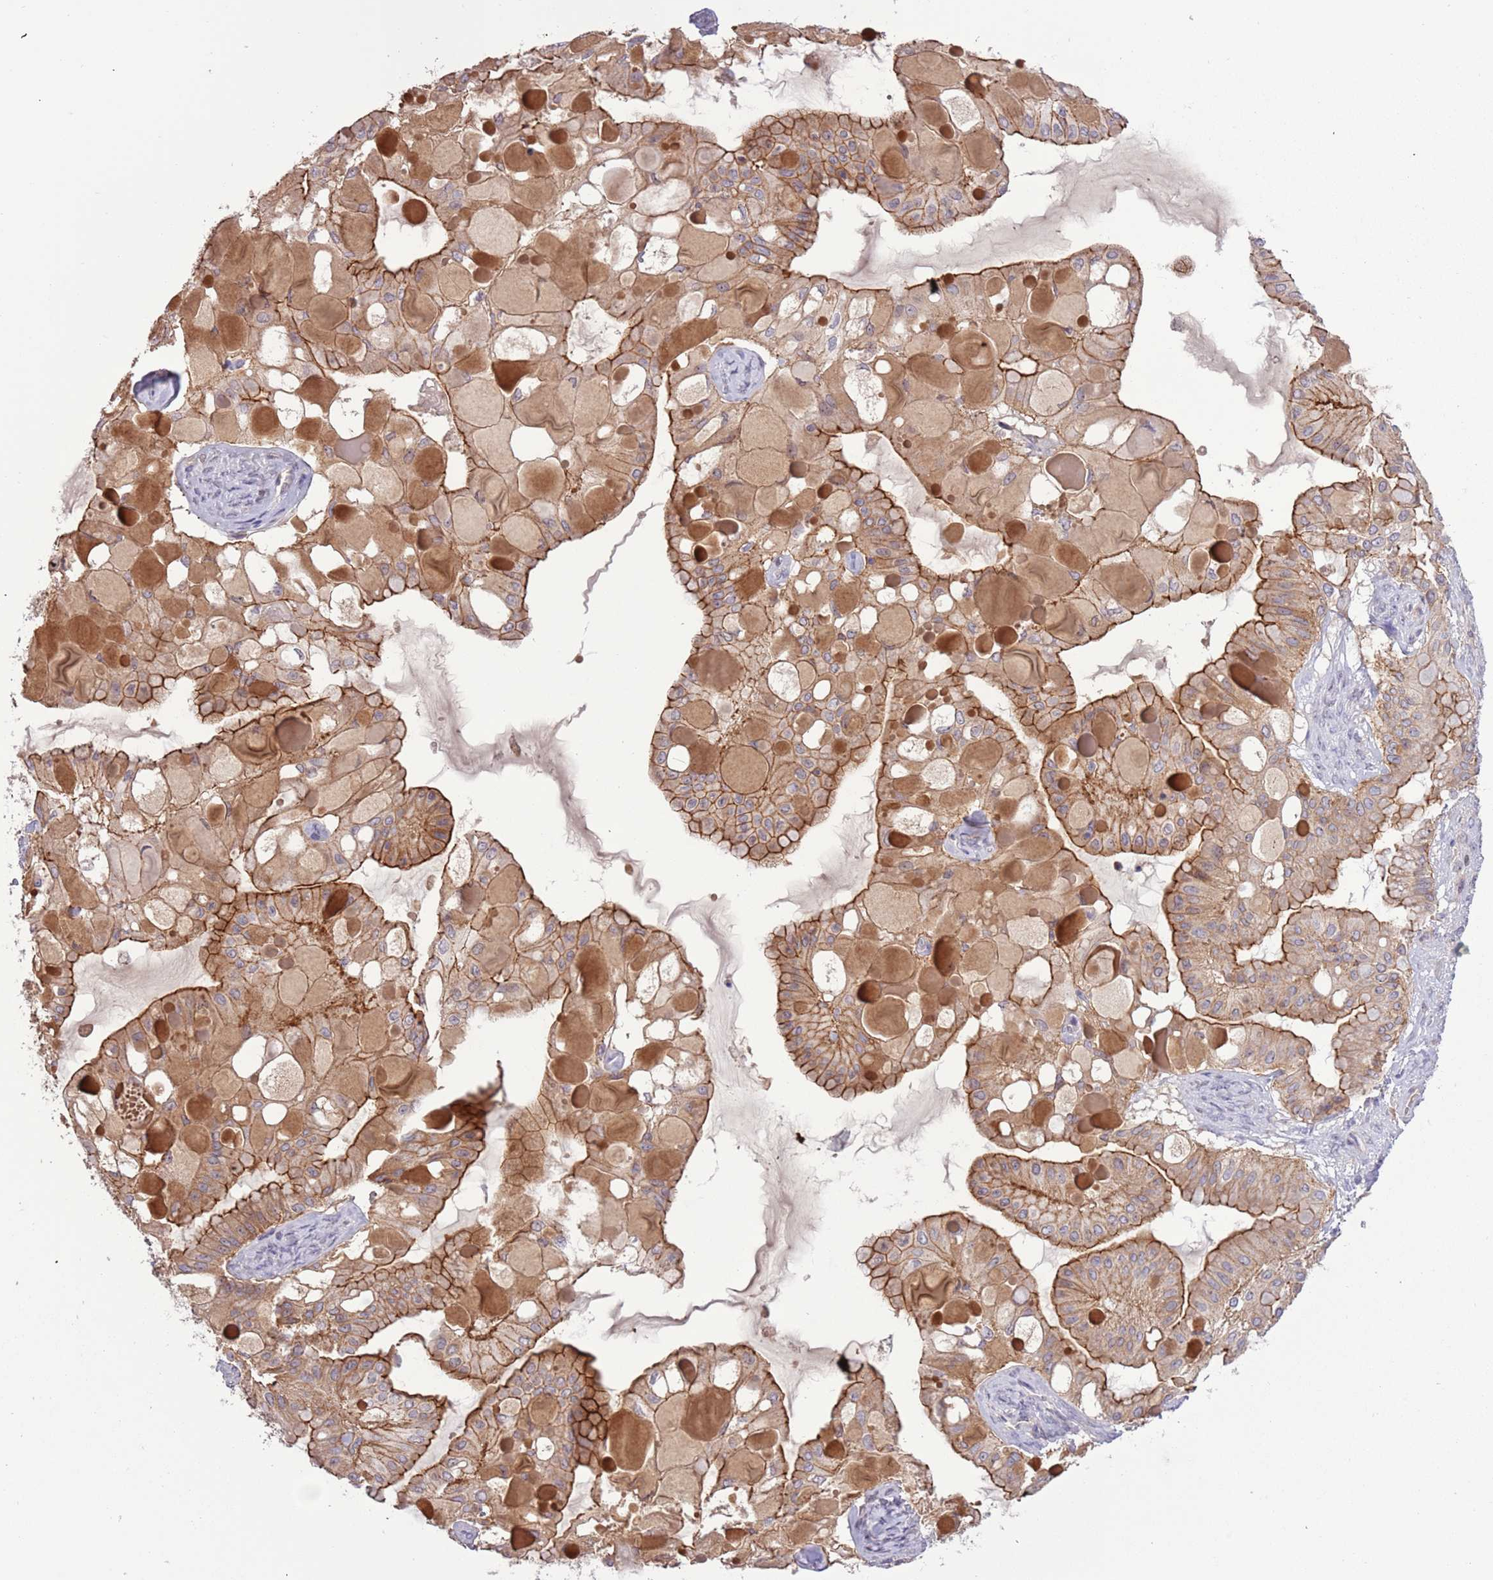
{"staining": {"intensity": "strong", "quantity": ">75%", "location": "cytoplasmic/membranous"}, "tissue": "ovarian cancer", "cell_type": "Tumor cells", "image_type": "cancer", "snomed": [{"axis": "morphology", "description": "Cystadenocarcinoma, mucinous, NOS"}, {"axis": "topography", "description": "Ovary"}], "caption": "About >75% of tumor cells in ovarian cancer (mucinous cystadenocarcinoma) demonstrate strong cytoplasmic/membranous protein expression as visualized by brown immunohistochemical staining.", "gene": "SHROOM3", "patient": {"sex": "female", "age": 61}}